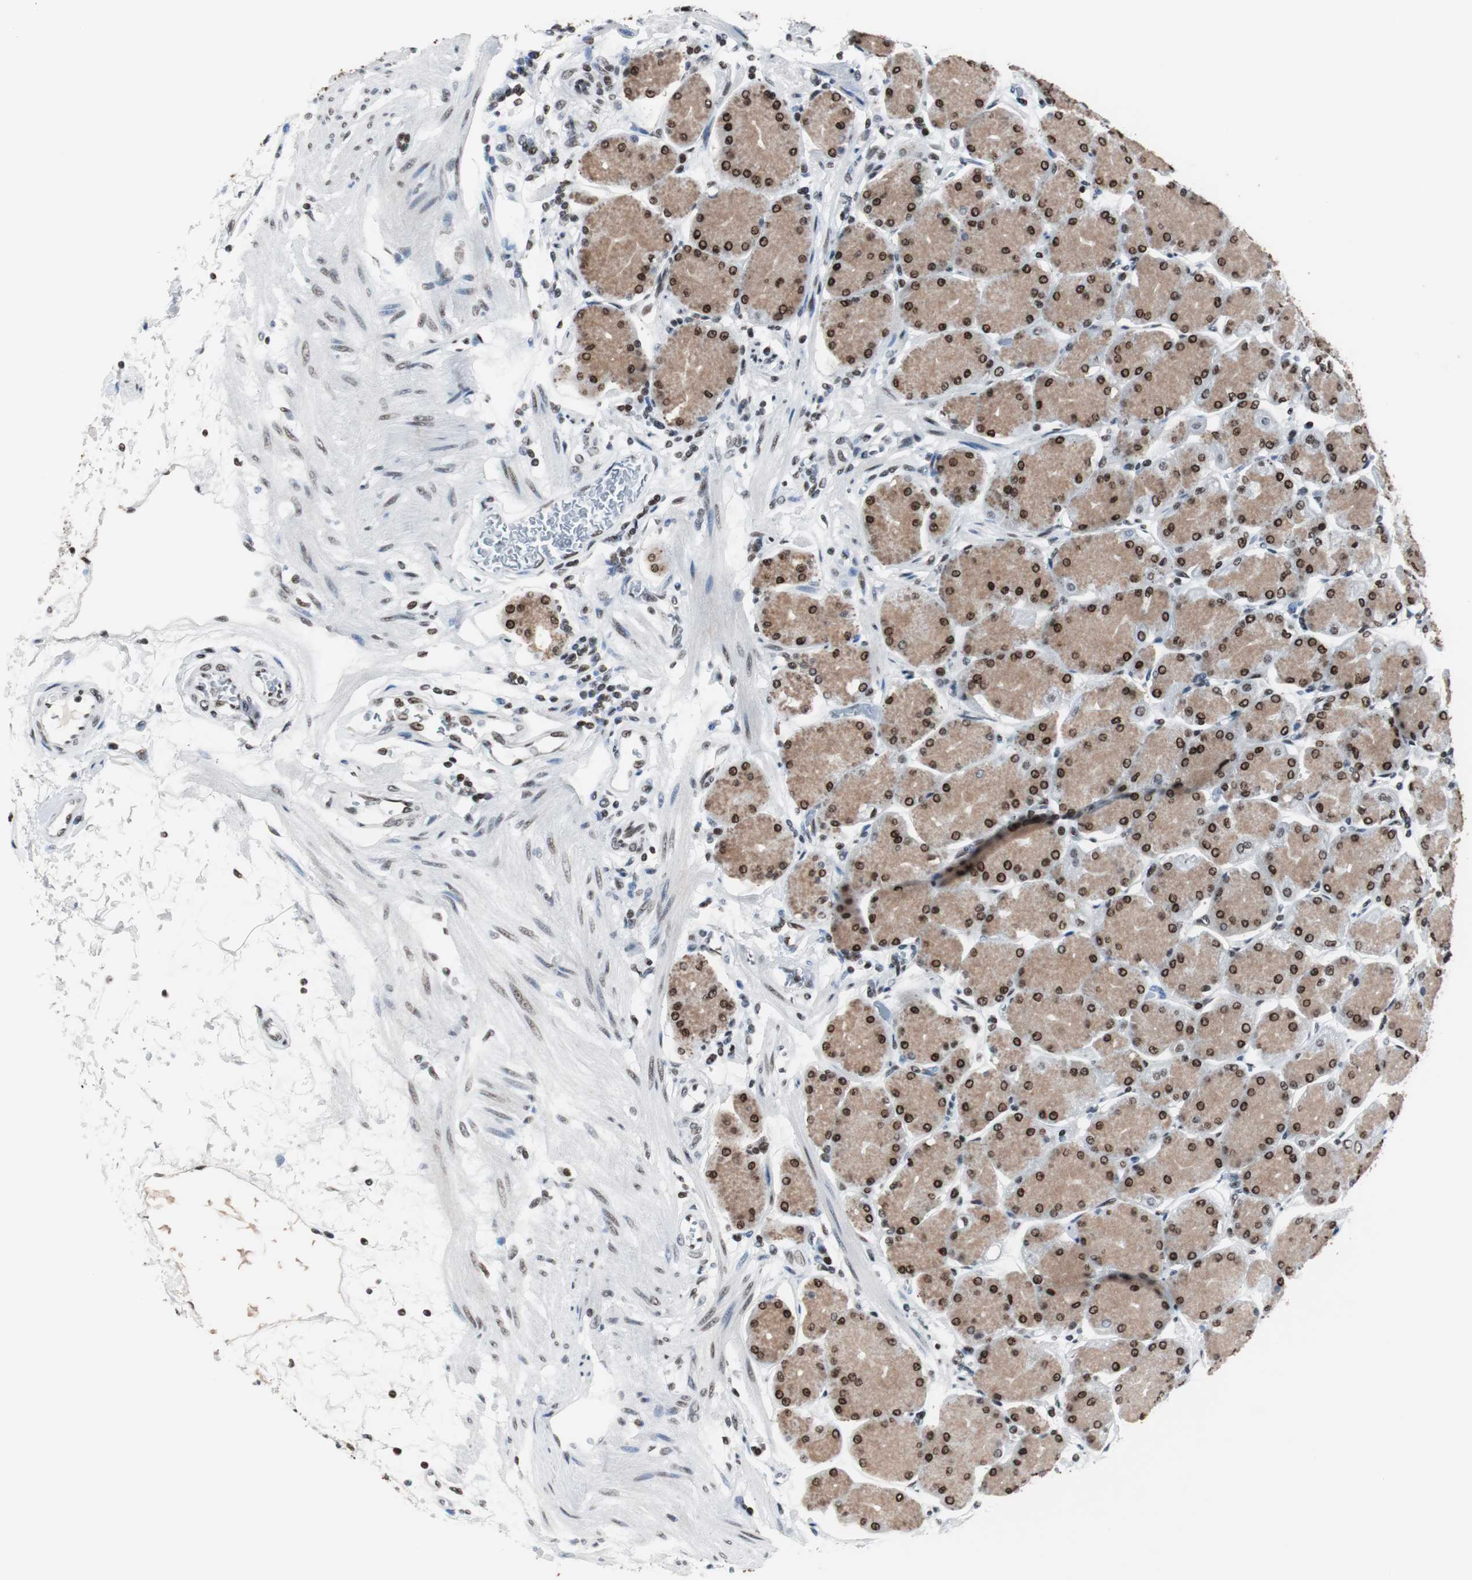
{"staining": {"intensity": "strong", "quantity": ">75%", "location": "cytoplasmic/membranous,nuclear"}, "tissue": "stomach", "cell_type": "Glandular cells", "image_type": "normal", "snomed": [{"axis": "morphology", "description": "Normal tissue, NOS"}, {"axis": "topography", "description": "Stomach, upper"}, {"axis": "topography", "description": "Stomach"}], "caption": "There is high levels of strong cytoplasmic/membranous,nuclear staining in glandular cells of benign stomach, as demonstrated by immunohistochemical staining (brown color).", "gene": "XRCC1", "patient": {"sex": "male", "age": 76}}